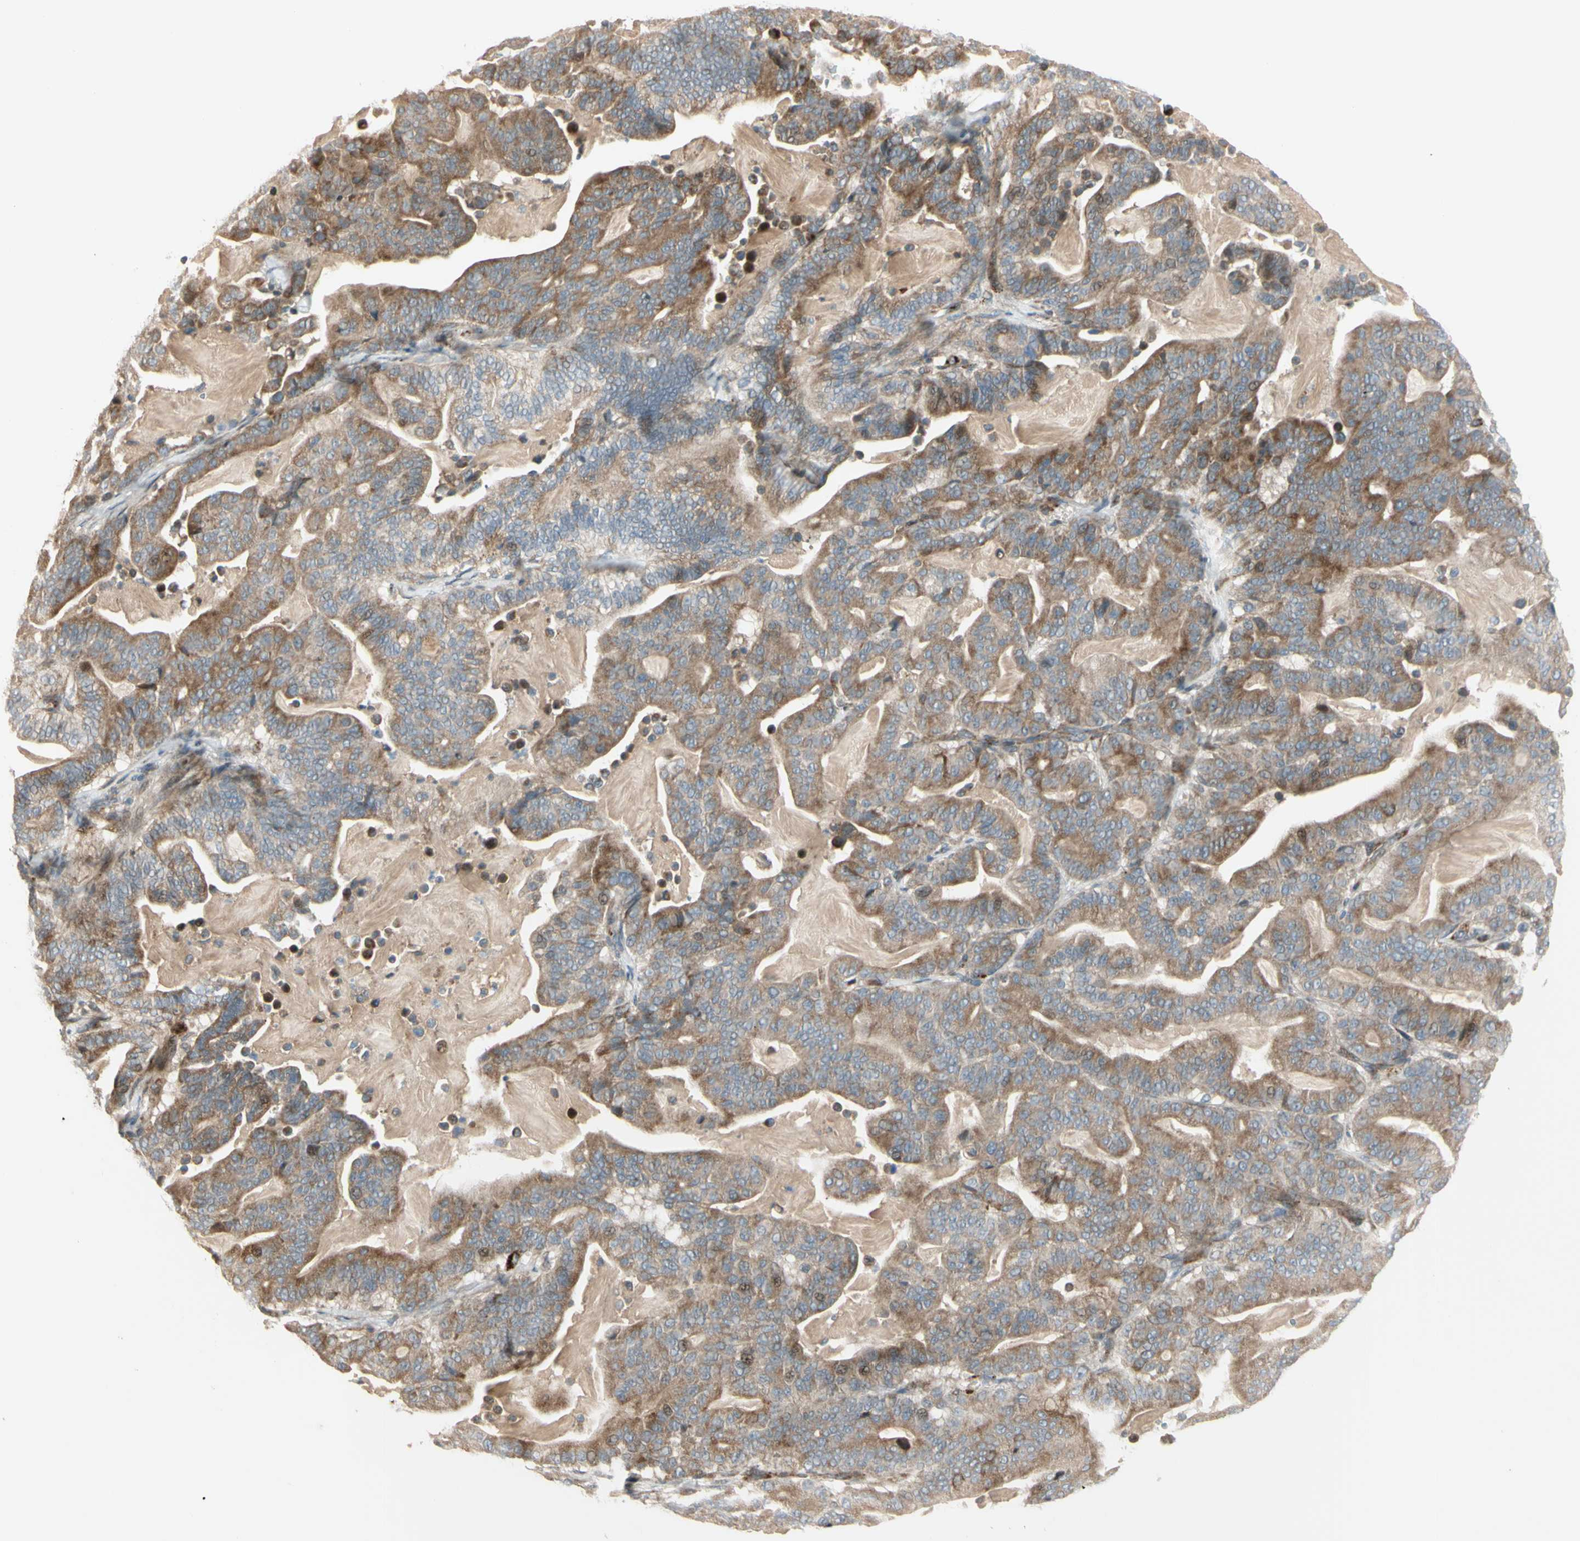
{"staining": {"intensity": "moderate", "quantity": ">75%", "location": "cytoplasmic/membranous"}, "tissue": "pancreatic cancer", "cell_type": "Tumor cells", "image_type": "cancer", "snomed": [{"axis": "morphology", "description": "Adenocarcinoma, NOS"}, {"axis": "topography", "description": "Pancreas"}], "caption": "High-magnification brightfield microscopy of pancreatic cancer (adenocarcinoma) stained with DAB (3,3'-diaminobenzidine) (brown) and counterstained with hematoxylin (blue). tumor cells exhibit moderate cytoplasmic/membranous positivity is seen in approximately>75% of cells.", "gene": "NDFIP1", "patient": {"sex": "male", "age": 63}}